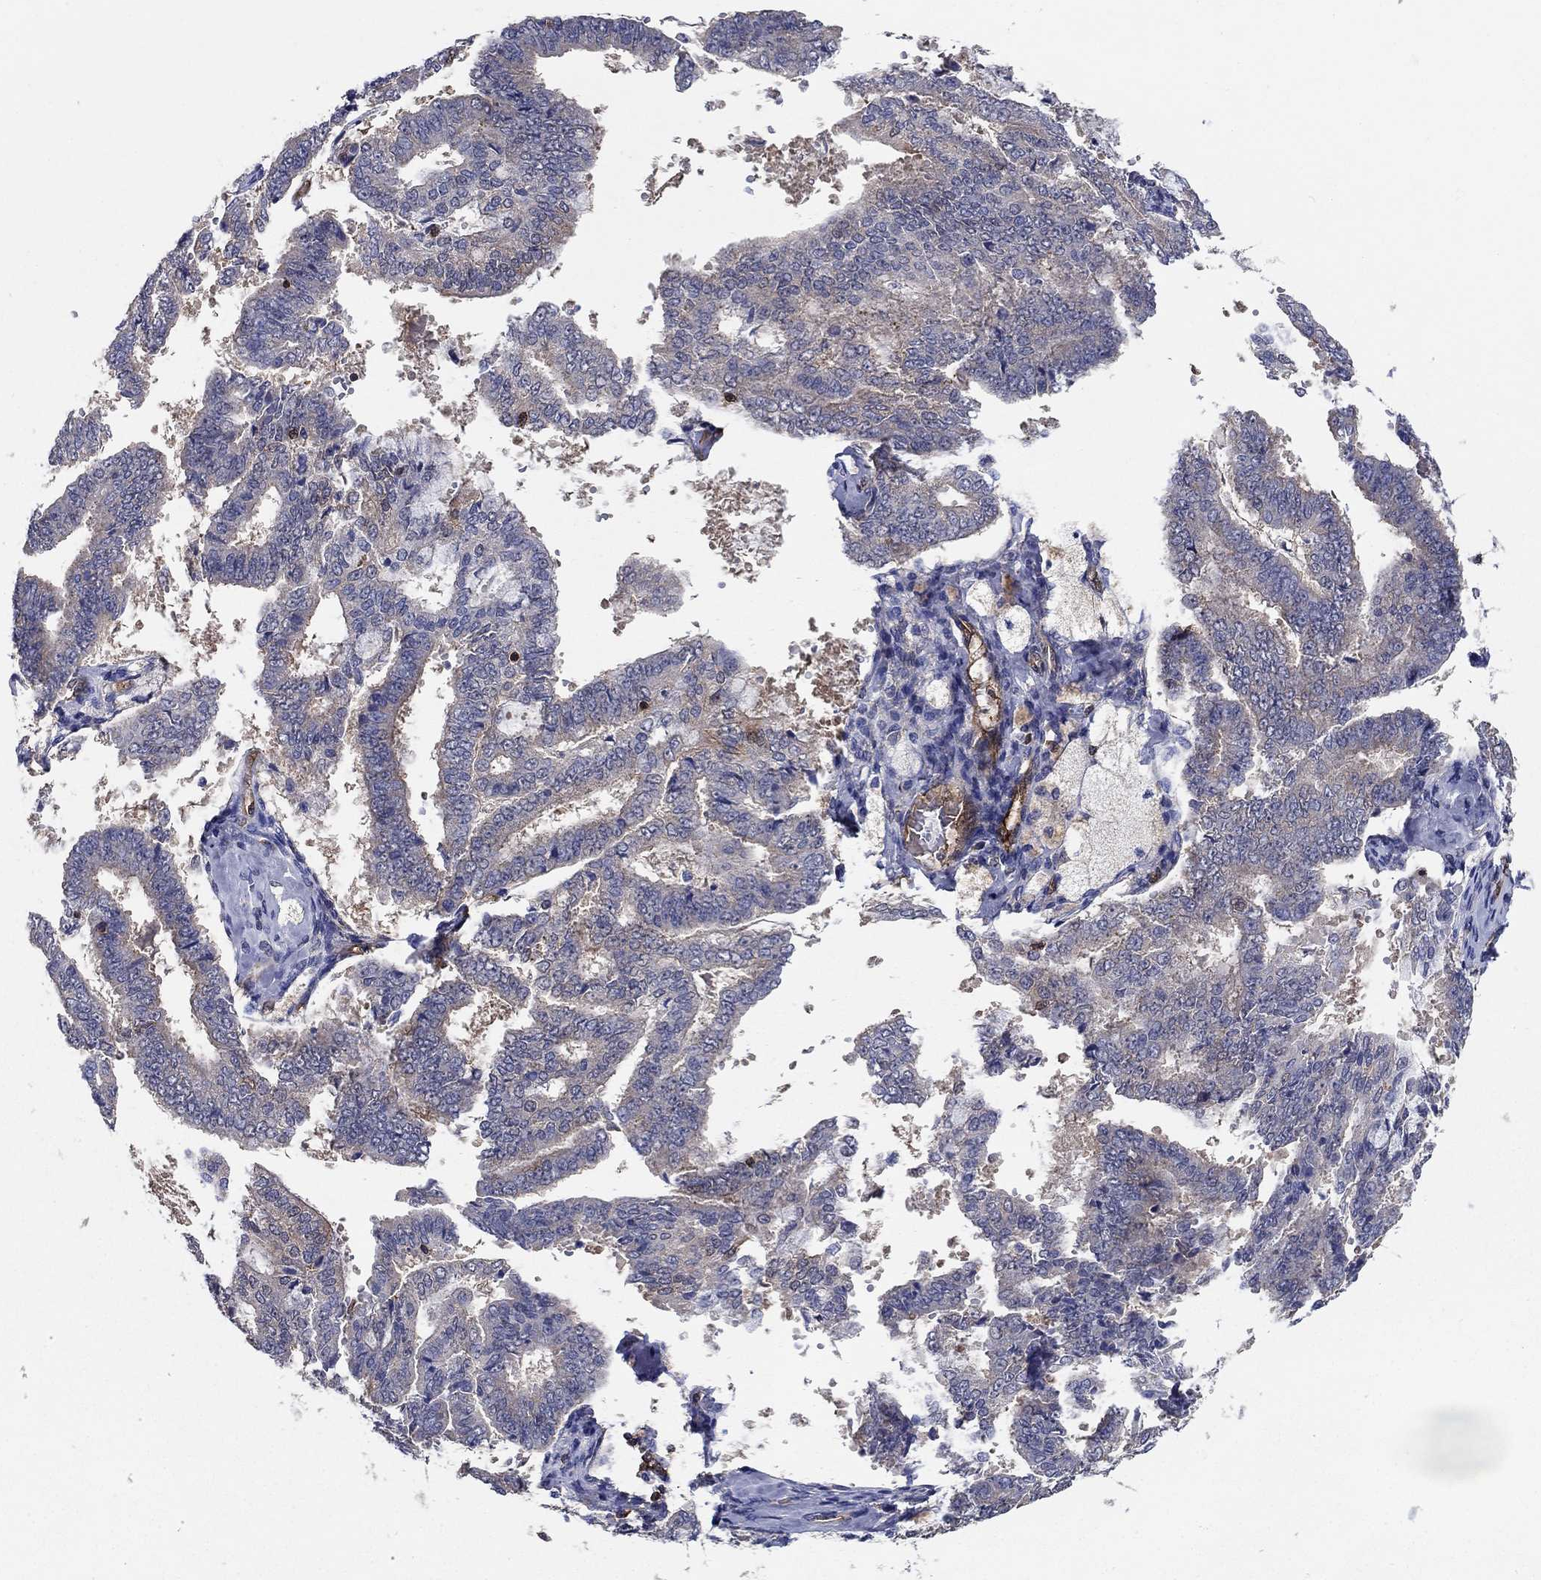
{"staining": {"intensity": "weak", "quantity": "25%-75%", "location": "cytoplasmic/membranous"}, "tissue": "endometrial cancer", "cell_type": "Tumor cells", "image_type": "cancer", "snomed": [{"axis": "morphology", "description": "Adenocarcinoma, NOS"}, {"axis": "topography", "description": "Endometrium"}], "caption": "A high-resolution image shows immunohistochemistry staining of endometrial cancer, which reveals weak cytoplasmic/membranous positivity in about 25%-75% of tumor cells.", "gene": "AGFG2", "patient": {"sex": "female", "age": 63}}